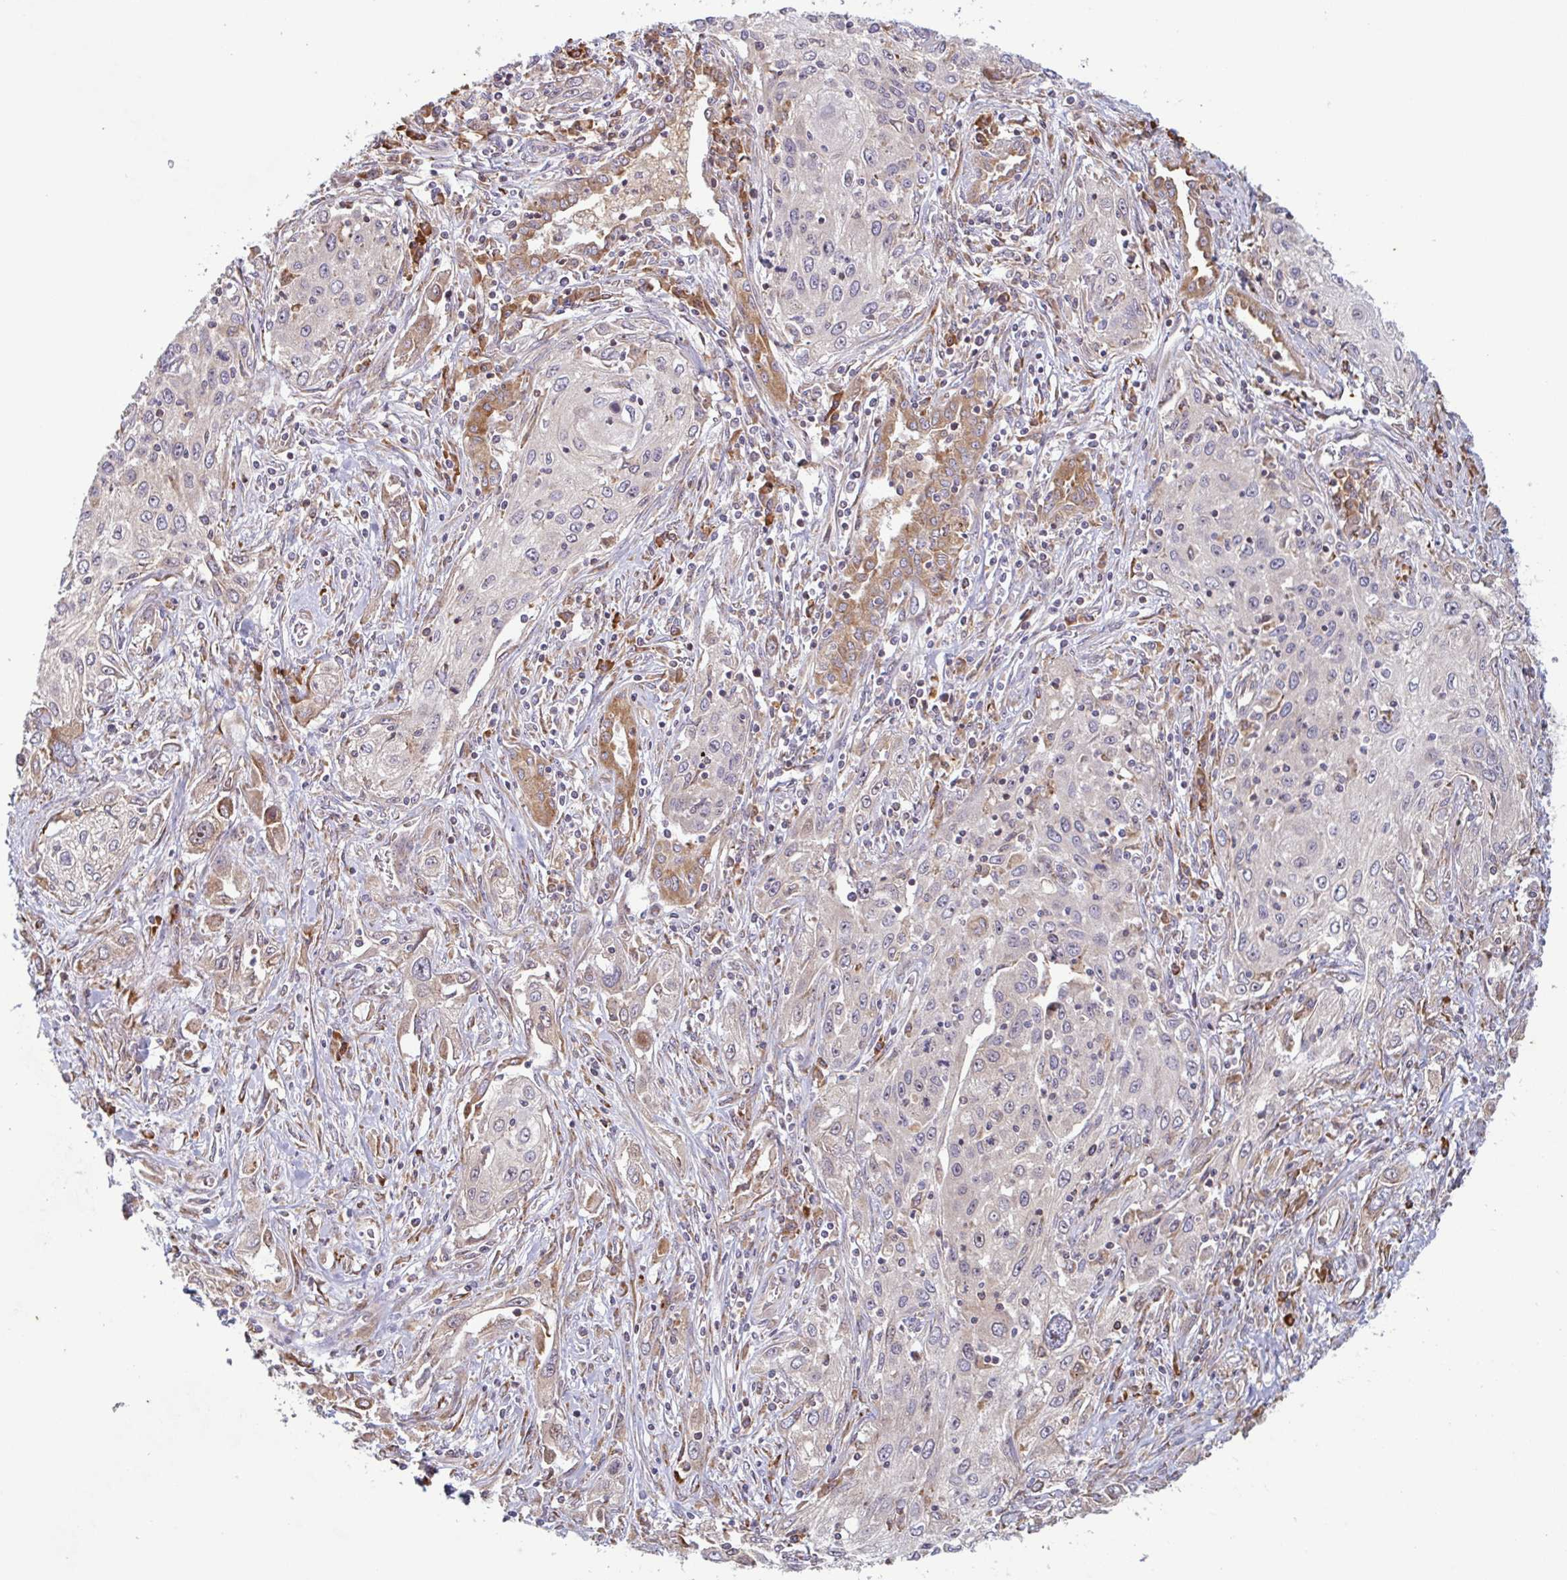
{"staining": {"intensity": "negative", "quantity": "none", "location": "none"}, "tissue": "lung cancer", "cell_type": "Tumor cells", "image_type": "cancer", "snomed": [{"axis": "morphology", "description": "Squamous cell carcinoma, NOS"}, {"axis": "topography", "description": "Lung"}], "caption": "Tumor cells show no significant staining in lung cancer (squamous cell carcinoma). The staining was performed using DAB to visualize the protein expression in brown, while the nuclei were stained in blue with hematoxylin (Magnification: 20x).", "gene": "RIT1", "patient": {"sex": "female", "age": 69}}